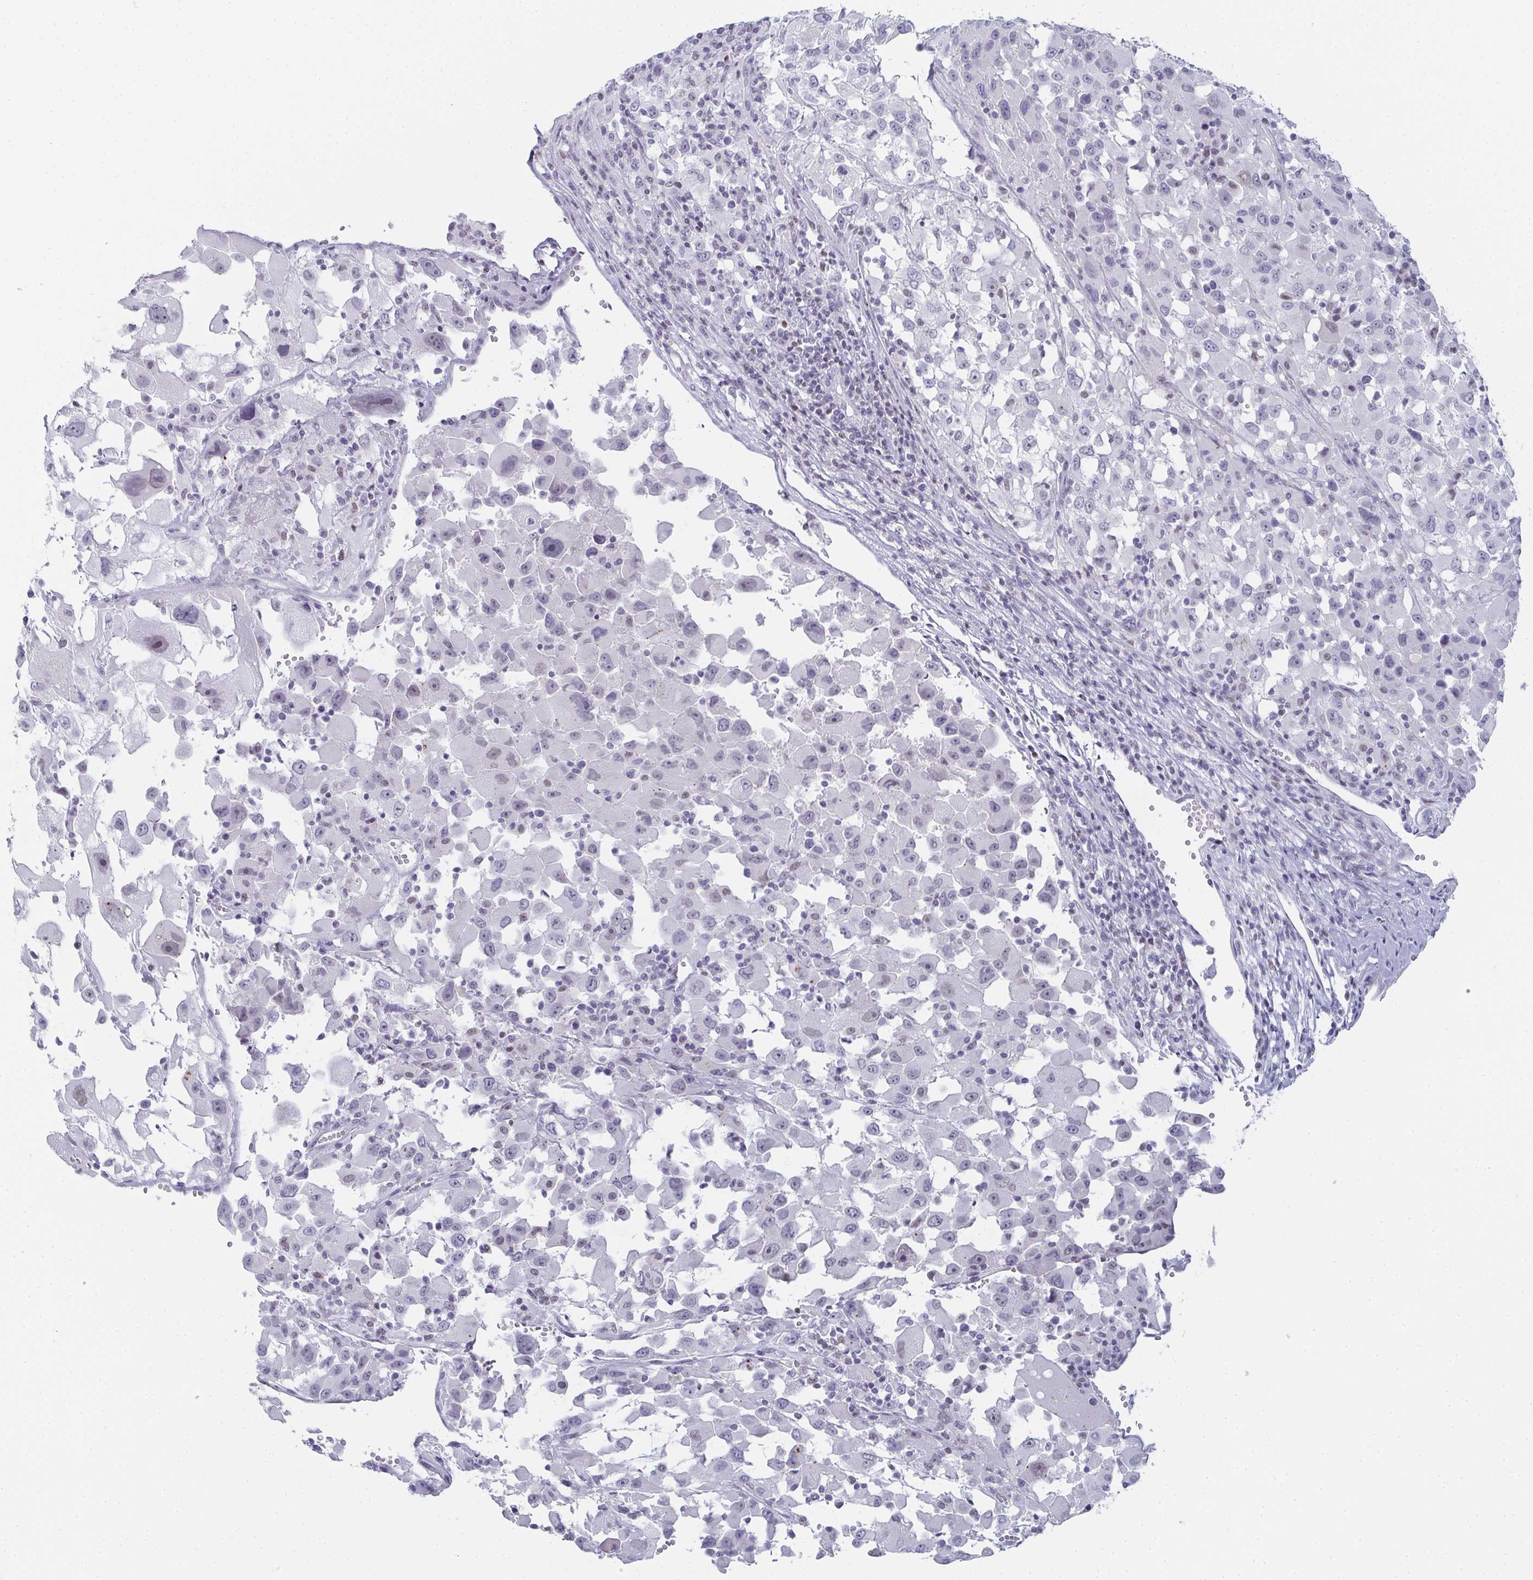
{"staining": {"intensity": "negative", "quantity": "none", "location": "none"}, "tissue": "melanoma", "cell_type": "Tumor cells", "image_type": "cancer", "snomed": [{"axis": "morphology", "description": "Malignant melanoma, Metastatic site"}, {"axis": "topography", "description": "Soft tissue"}], "caption": "Melanoma was stained to show a protein in brown. There is no significant expression in tumor cells.", "gene": "PYCR3", "patient": {"sex": "male", "age": 50}}